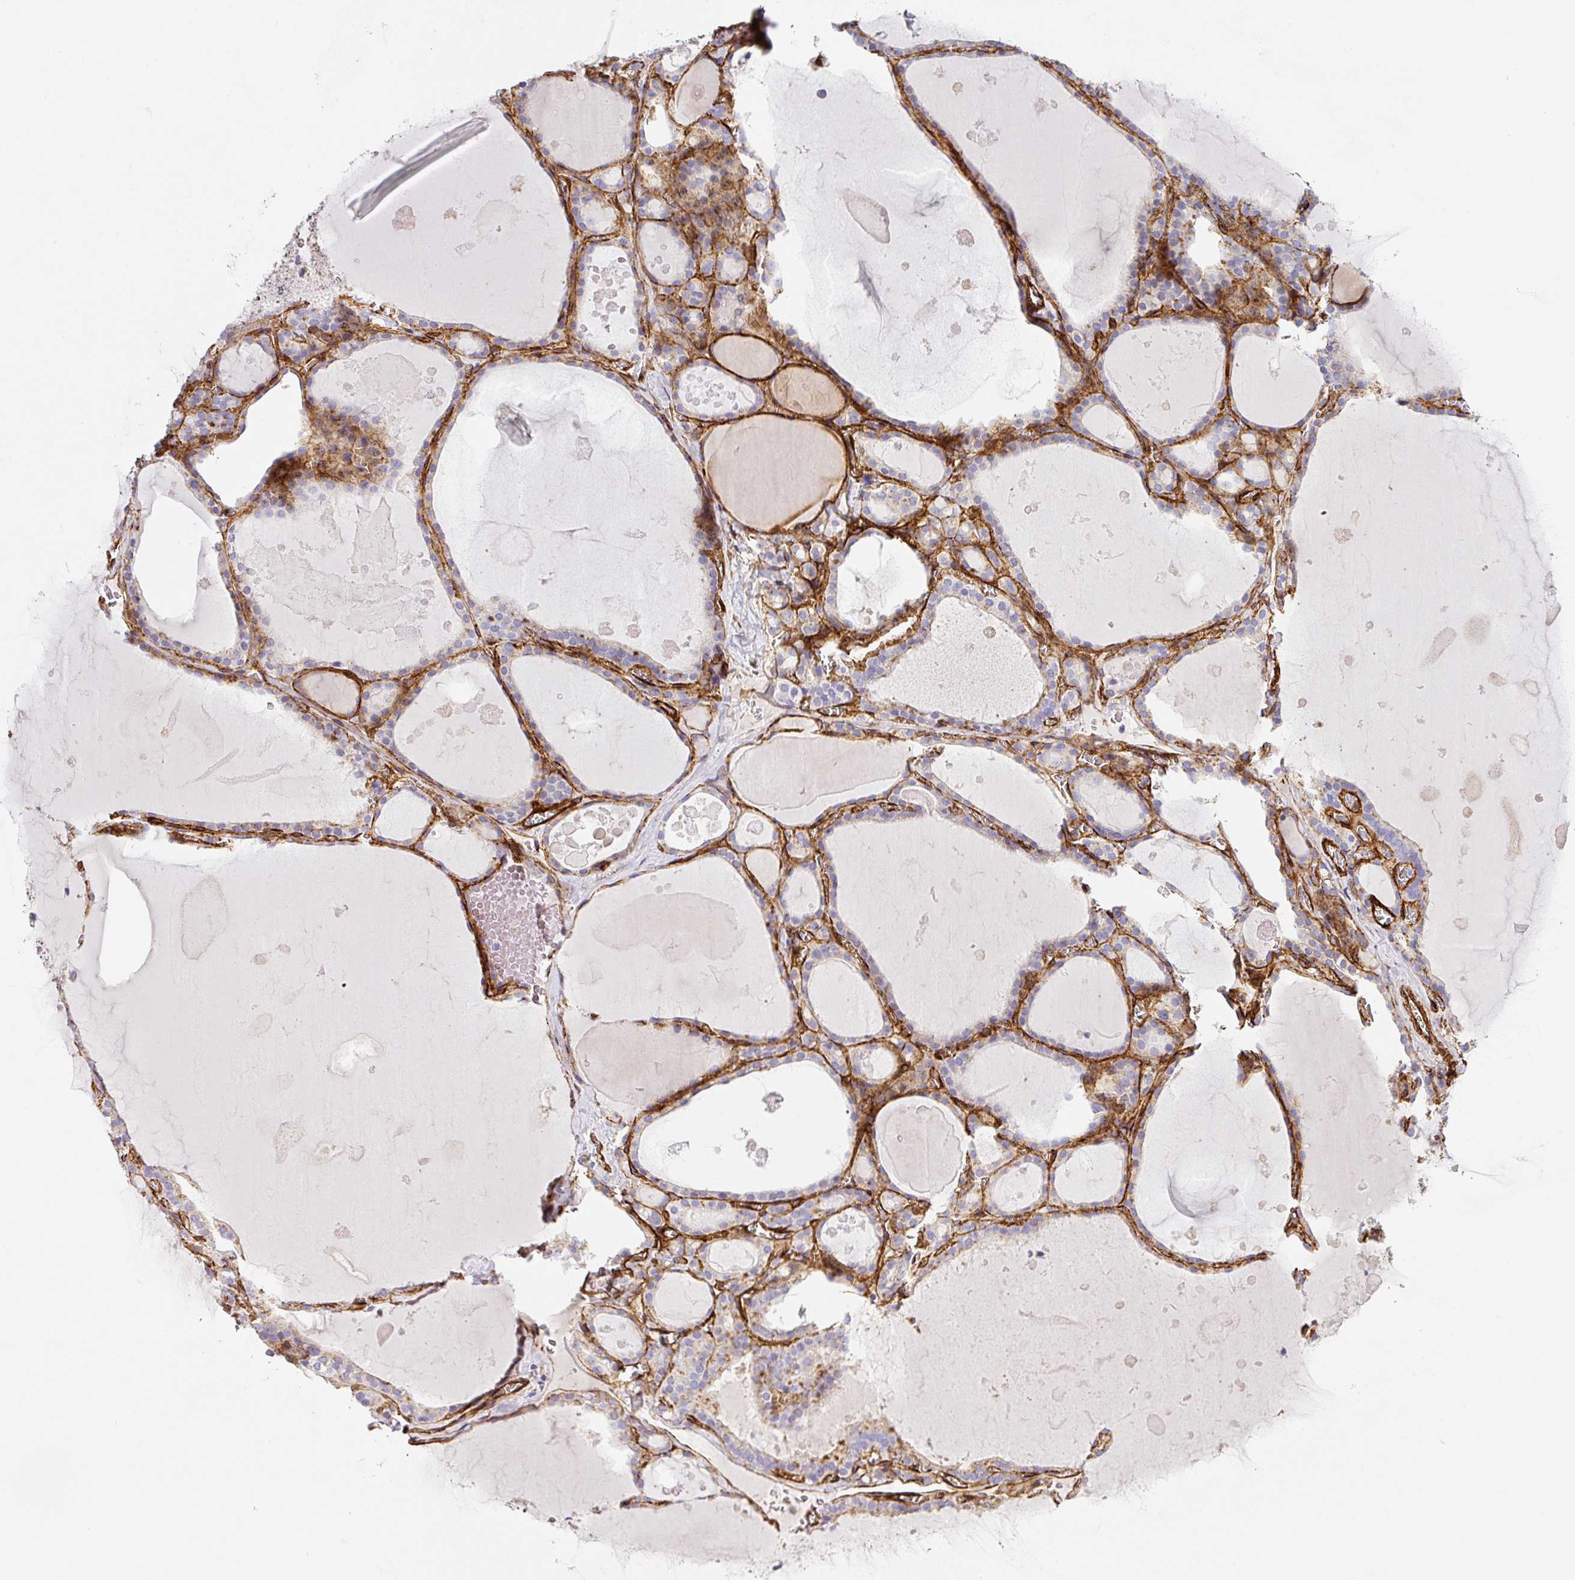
{"staining": {"intensity": "moderate", "quantity": "<25%", "location": "cytoplasmic/membranous"}, "tissue": "thyroid gland", "cell_type": "Glandular cells", "image_type": "normal", "snomed": [{"axis": "morphology", "description": "Normal tissue, NOS"}, {"axis": "topography", "description": "Thyroid gland"}], "caption": "A brown stain labels moderate cytoplasmic/membranous expression of a protein in glandular cells of normal thyroid gland. Using DAB (3,3'-diaminobenzidine) (brown) and hematoxylin (blue) stains, captured at high magnification using brightfield microscopy.", "gene": "SLC25A17", "patient": {"sex": "male", "age": 56}}